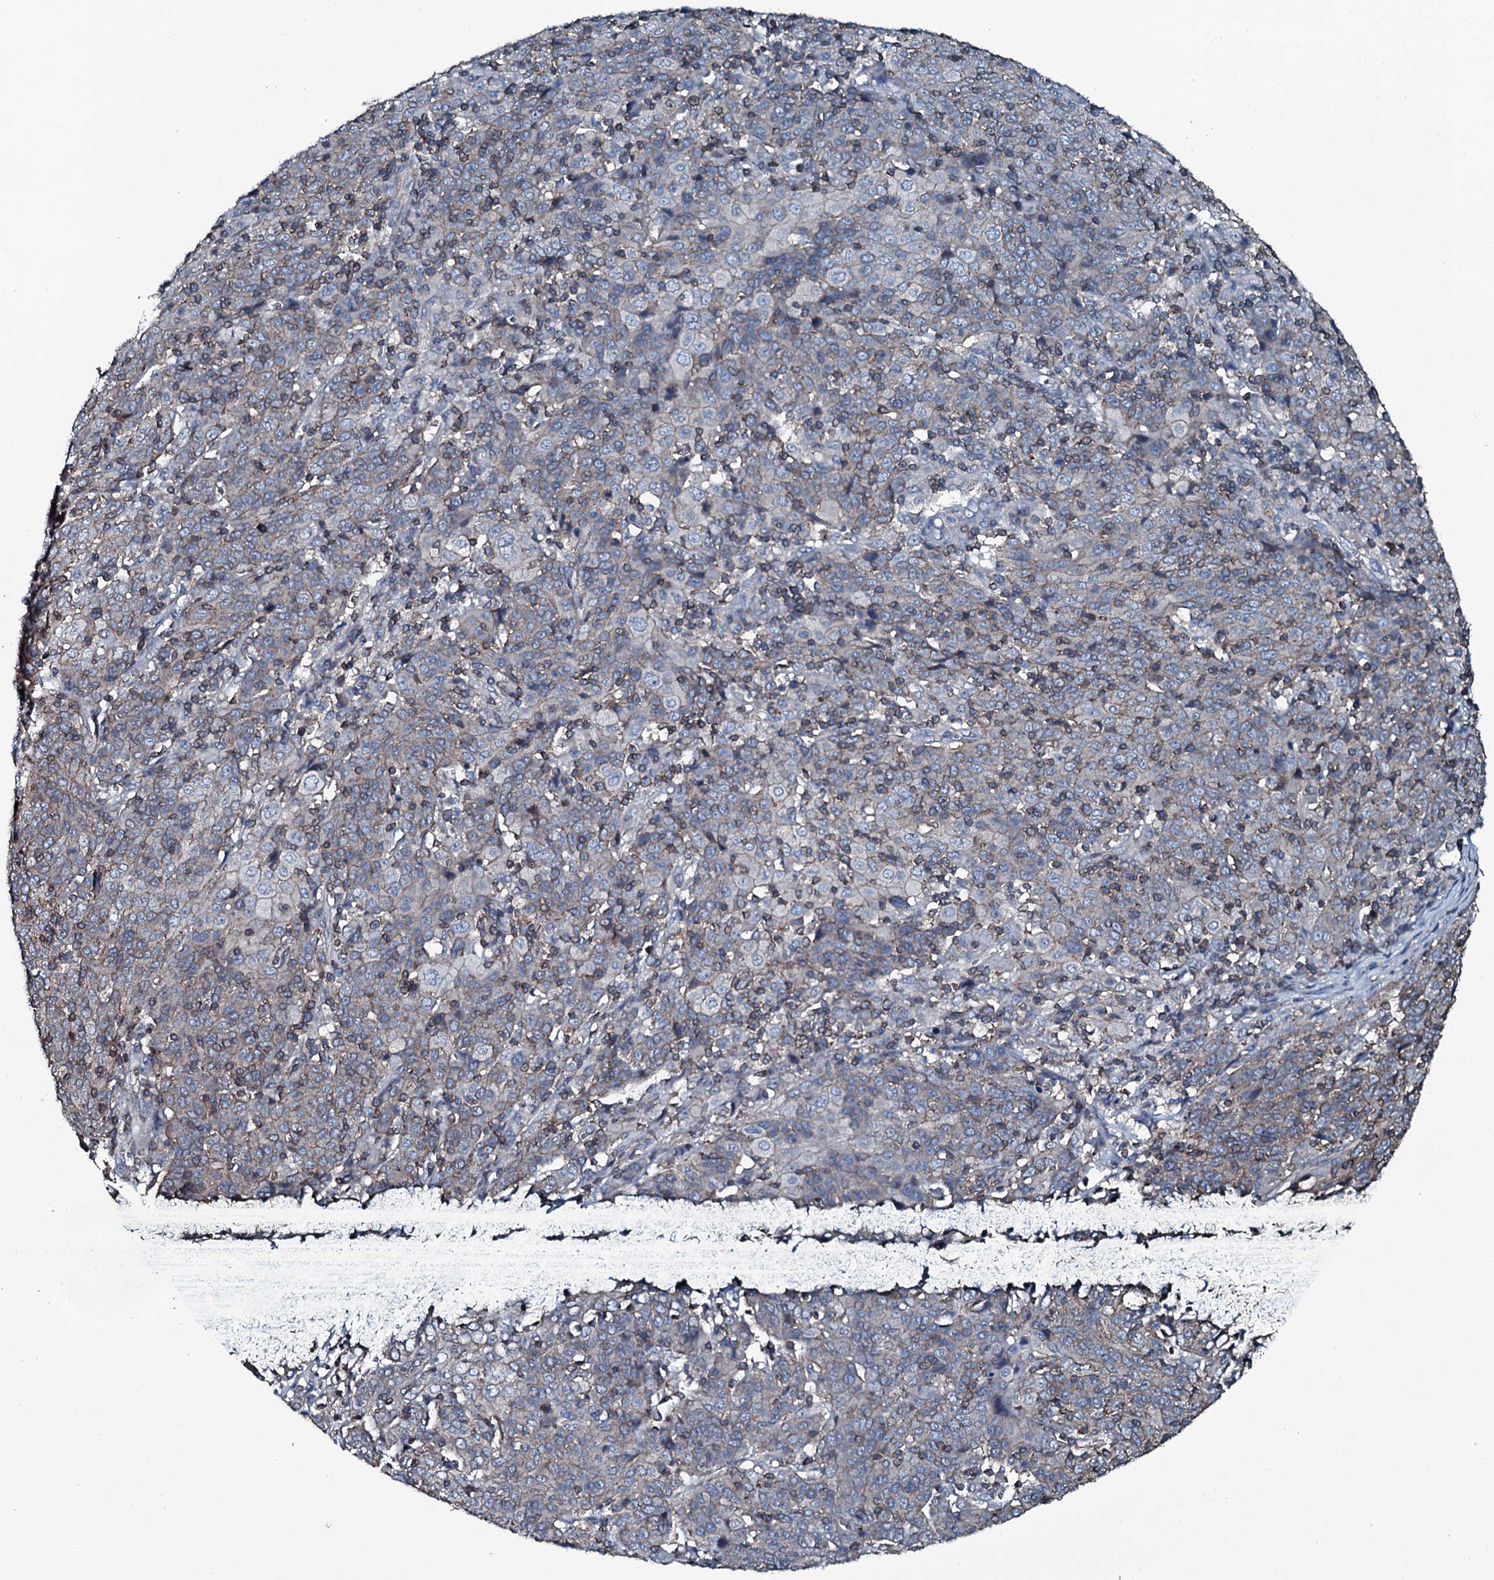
{"staining": {"intensity": "weak", "quantity": "<25%", "location": "cytoplasmic/membranous"}, "tissue": "cervical cancer", "cell_type": "Tumor cells", "image_type": "cancer", "snomed": [{"axis": "morphology", "description": "Squamous cell carcinoma, NOS"}, {"axis": "topography", "description": "Cervix"}], "caption": "Tumor cells are negative for brown protein staining in cervical cancer. The staining was performed using DAB (3,3'-diaminobenzidine) to visualize the protein expression in brown, while the nuclei were stained in blue with hematoxylin (Magnification: 20x).", "gene": "SLC25A38", "patient": {"sex": "female", "age": 67}}